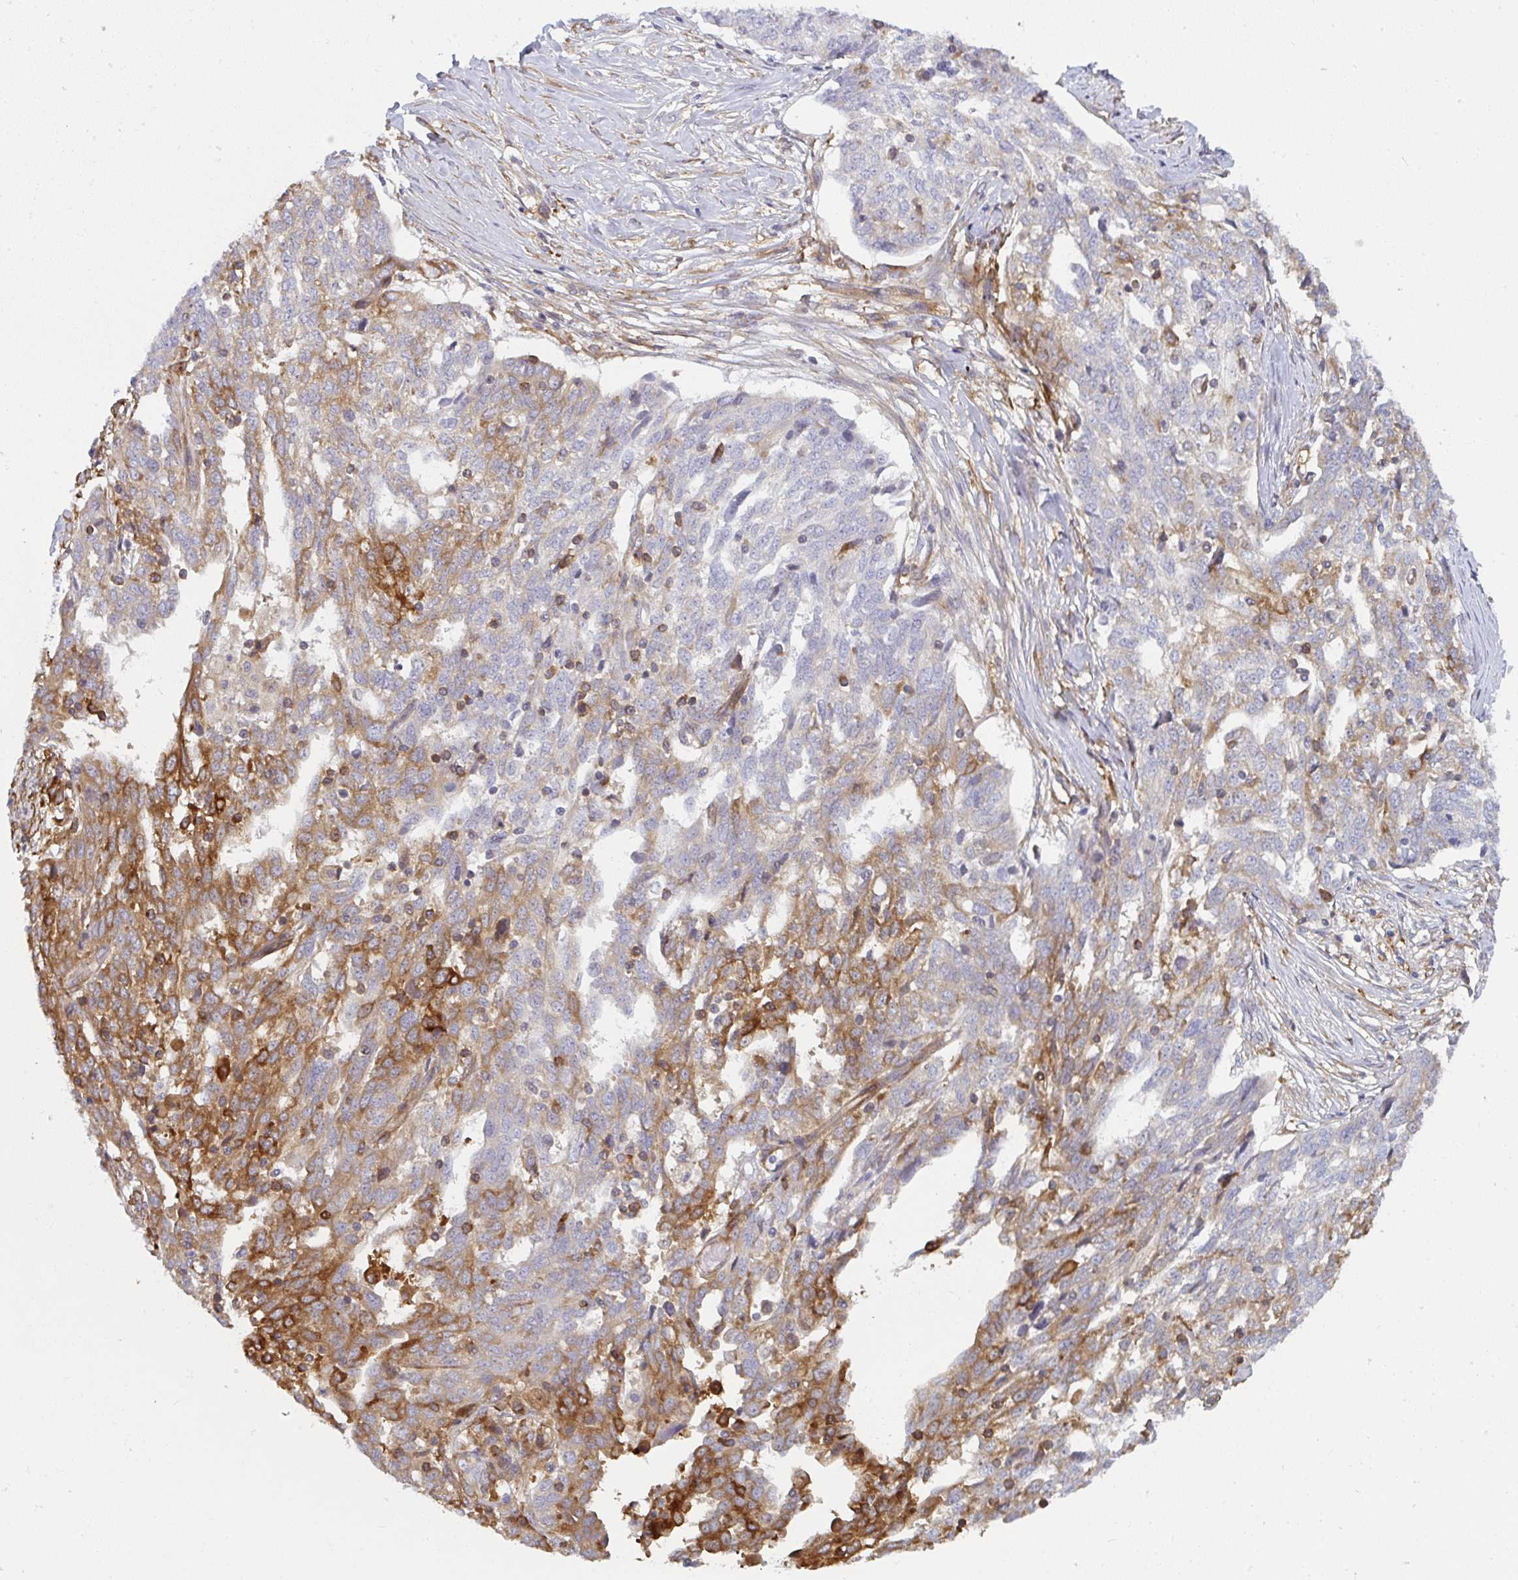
{"staining": {"intensity": "moderate", "quantity": "<25%", "location": "cytoplasmic/membranous"}, "tissue": "ovarian cancer", "cell_type": "Tumor cells", "image_type": "cancer", "snomed": [{"axis": "morphology", "description": "Cystadenocarcinoma, serous, NOS"}, {"axis": "topography", "description": "Ovary"}], "caption": "Brown immunohistochemical staining in ovarian cancer reveals moderate cytoplasmic/membranous positivity in about <25% of tumor cells.", "gene": "IFIT3", "patient": {"sex": "female", "age": 67}}